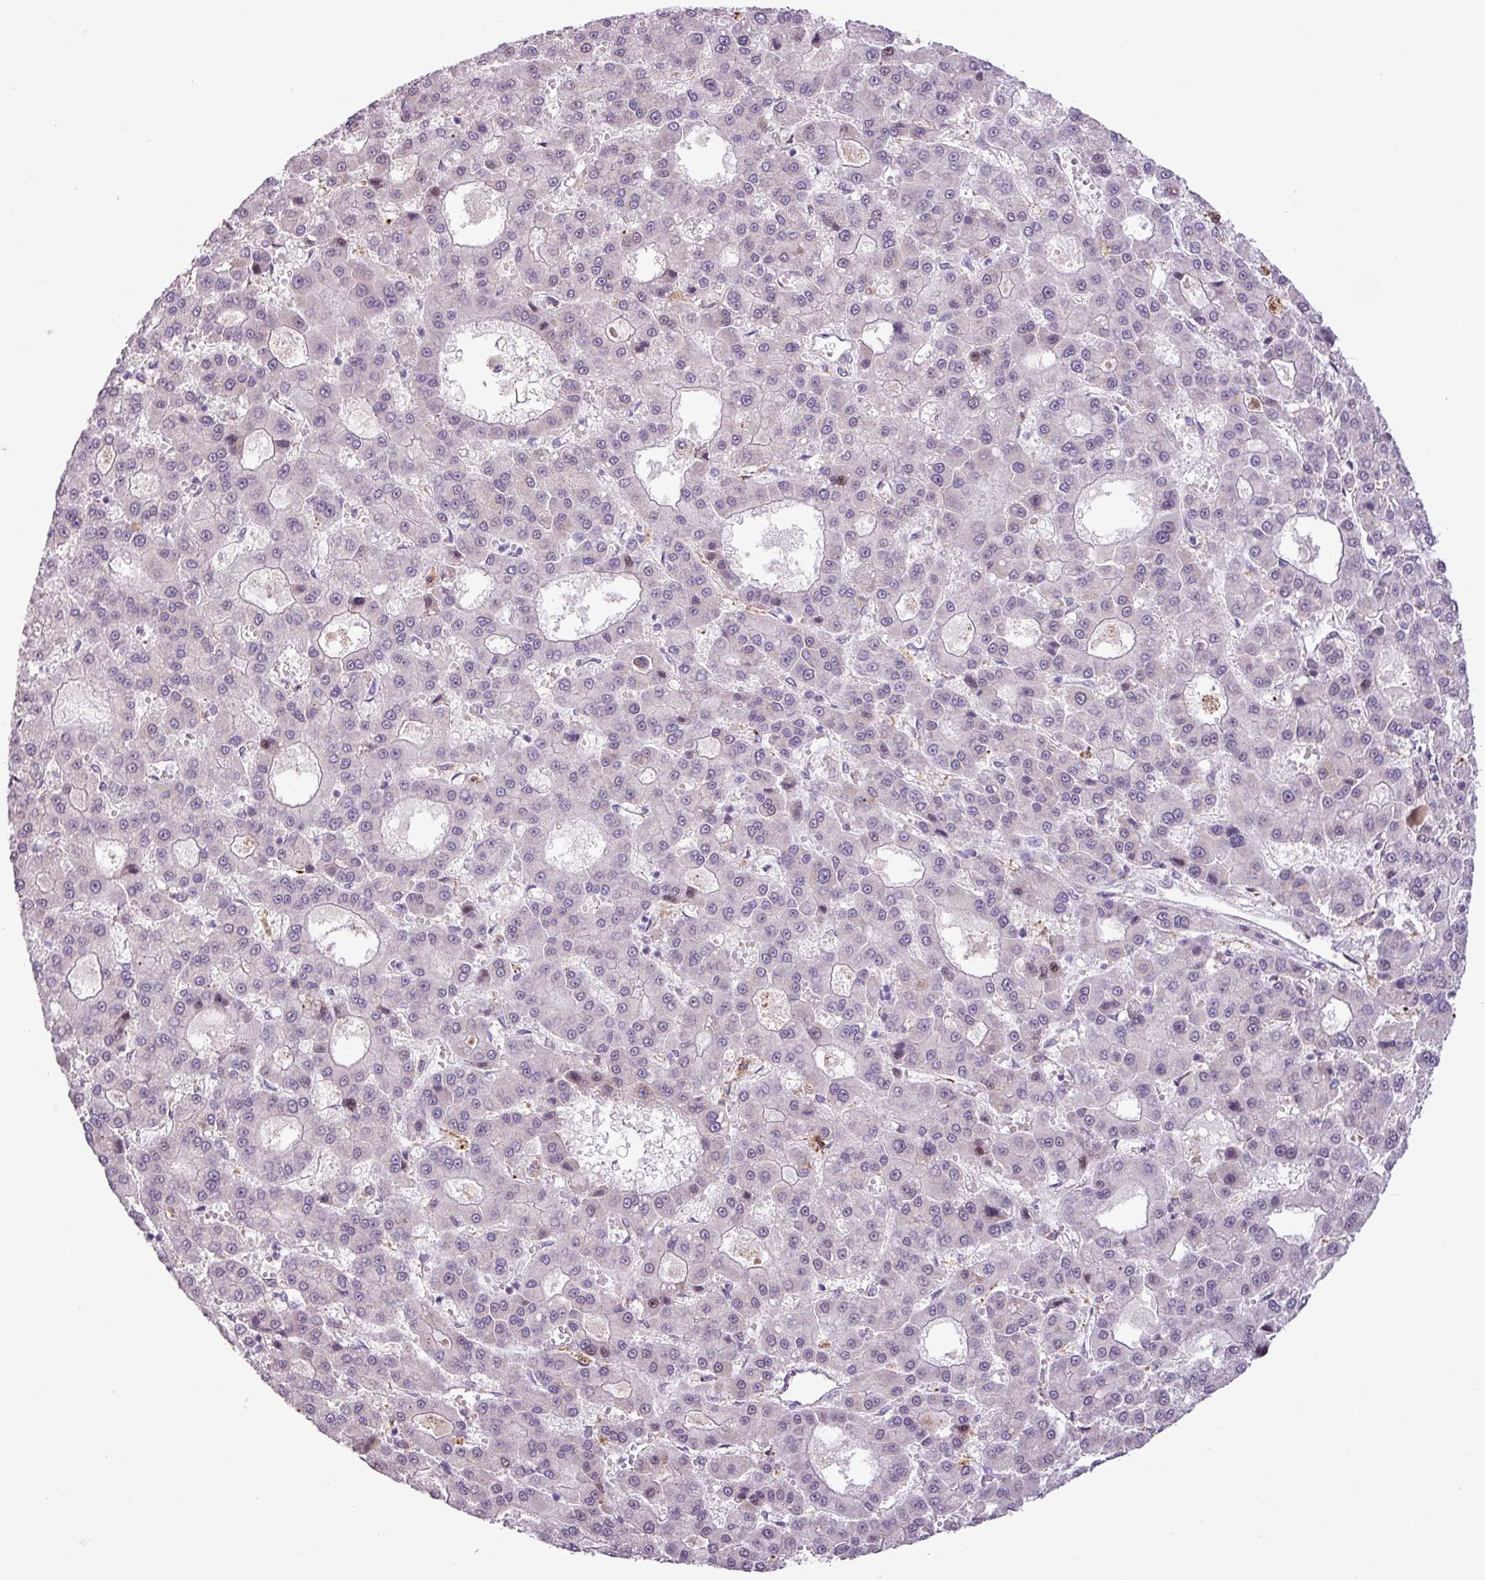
{"staining": {"intensity": "negative", "quantity": "none", "location": "none"}, "tissue": "liver cancer", "cell_type": "Tumor cells", "image_type": "cancer", "snomed": [{"axis": "morphology", "description": "Carcinoma, Hepatocellular, NOS"}, {"axis": "topography", "description": "Liver"}], "caption": "This photomicrograph is of liver cancer stained with immunohistochemistry (IHC) to label a protein in brown with the nuclei are counter-stained blue. There is no staining in tumor cells. (DAB (3,3'-diaminobenzidine) IHC, high magnification).", "gene": "RPP25L", "patient": {"sex": "male", "age": 70}}